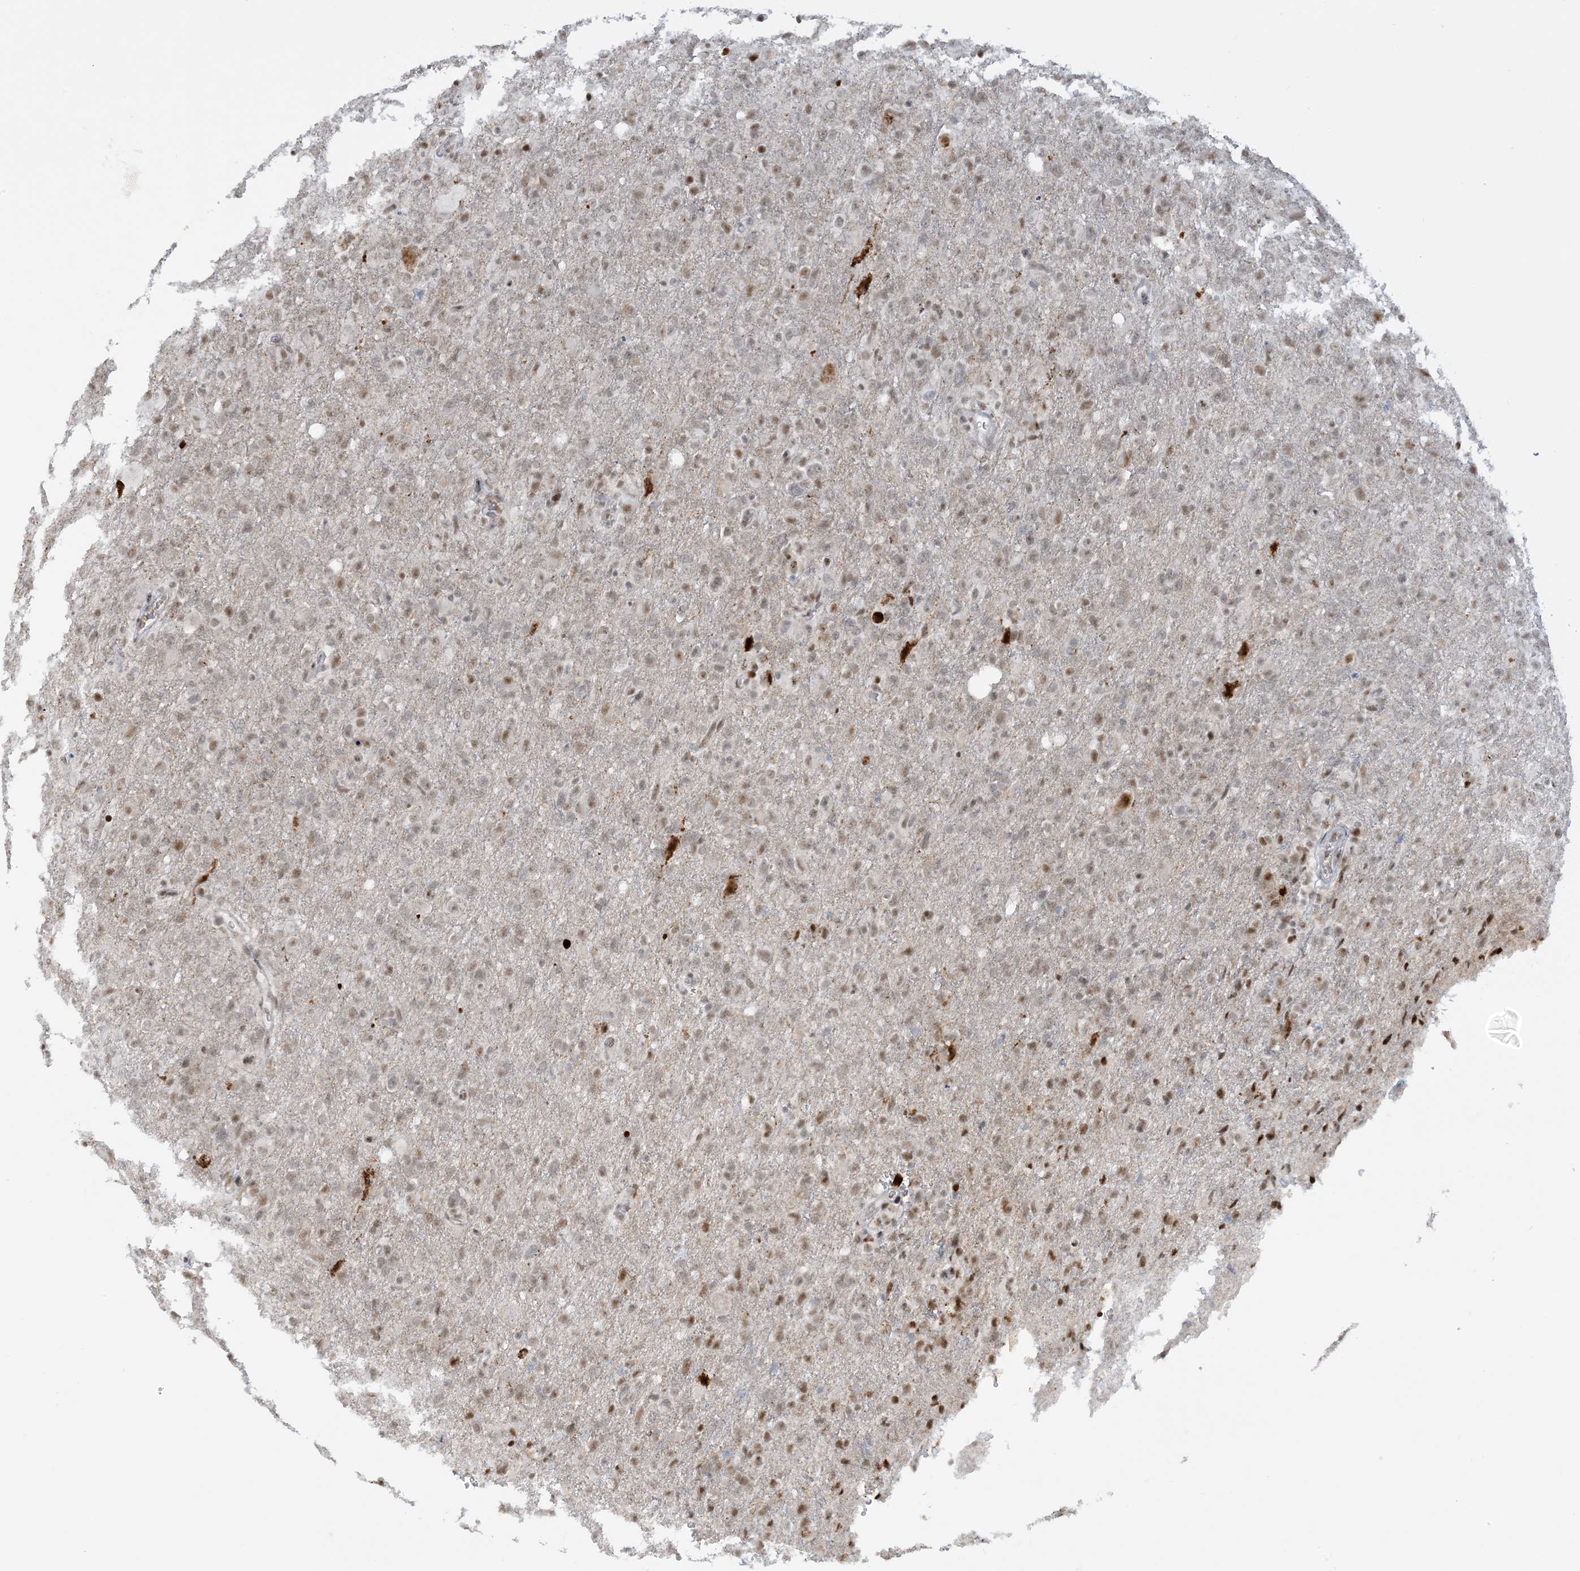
{"staining": {"intensity": "moderate", "quantity": "25%-75%", "location": "nuclear"}, "tissue": "glioma", "cell_type": "Tumor cells", "image_type": "cancer", "snomed": [{"axis": "morphology", "description": "Glioma, malignant, High grade"}, {"axis": "topography", "description": "Brain"}], "caption": "Tumor cells reveal moderate nuclear expression in approximately 25%-75% of cells in high-grade glioma (malignant).", "gene": "ECT2L", "patient": {"sex": "female", "age": 57}}